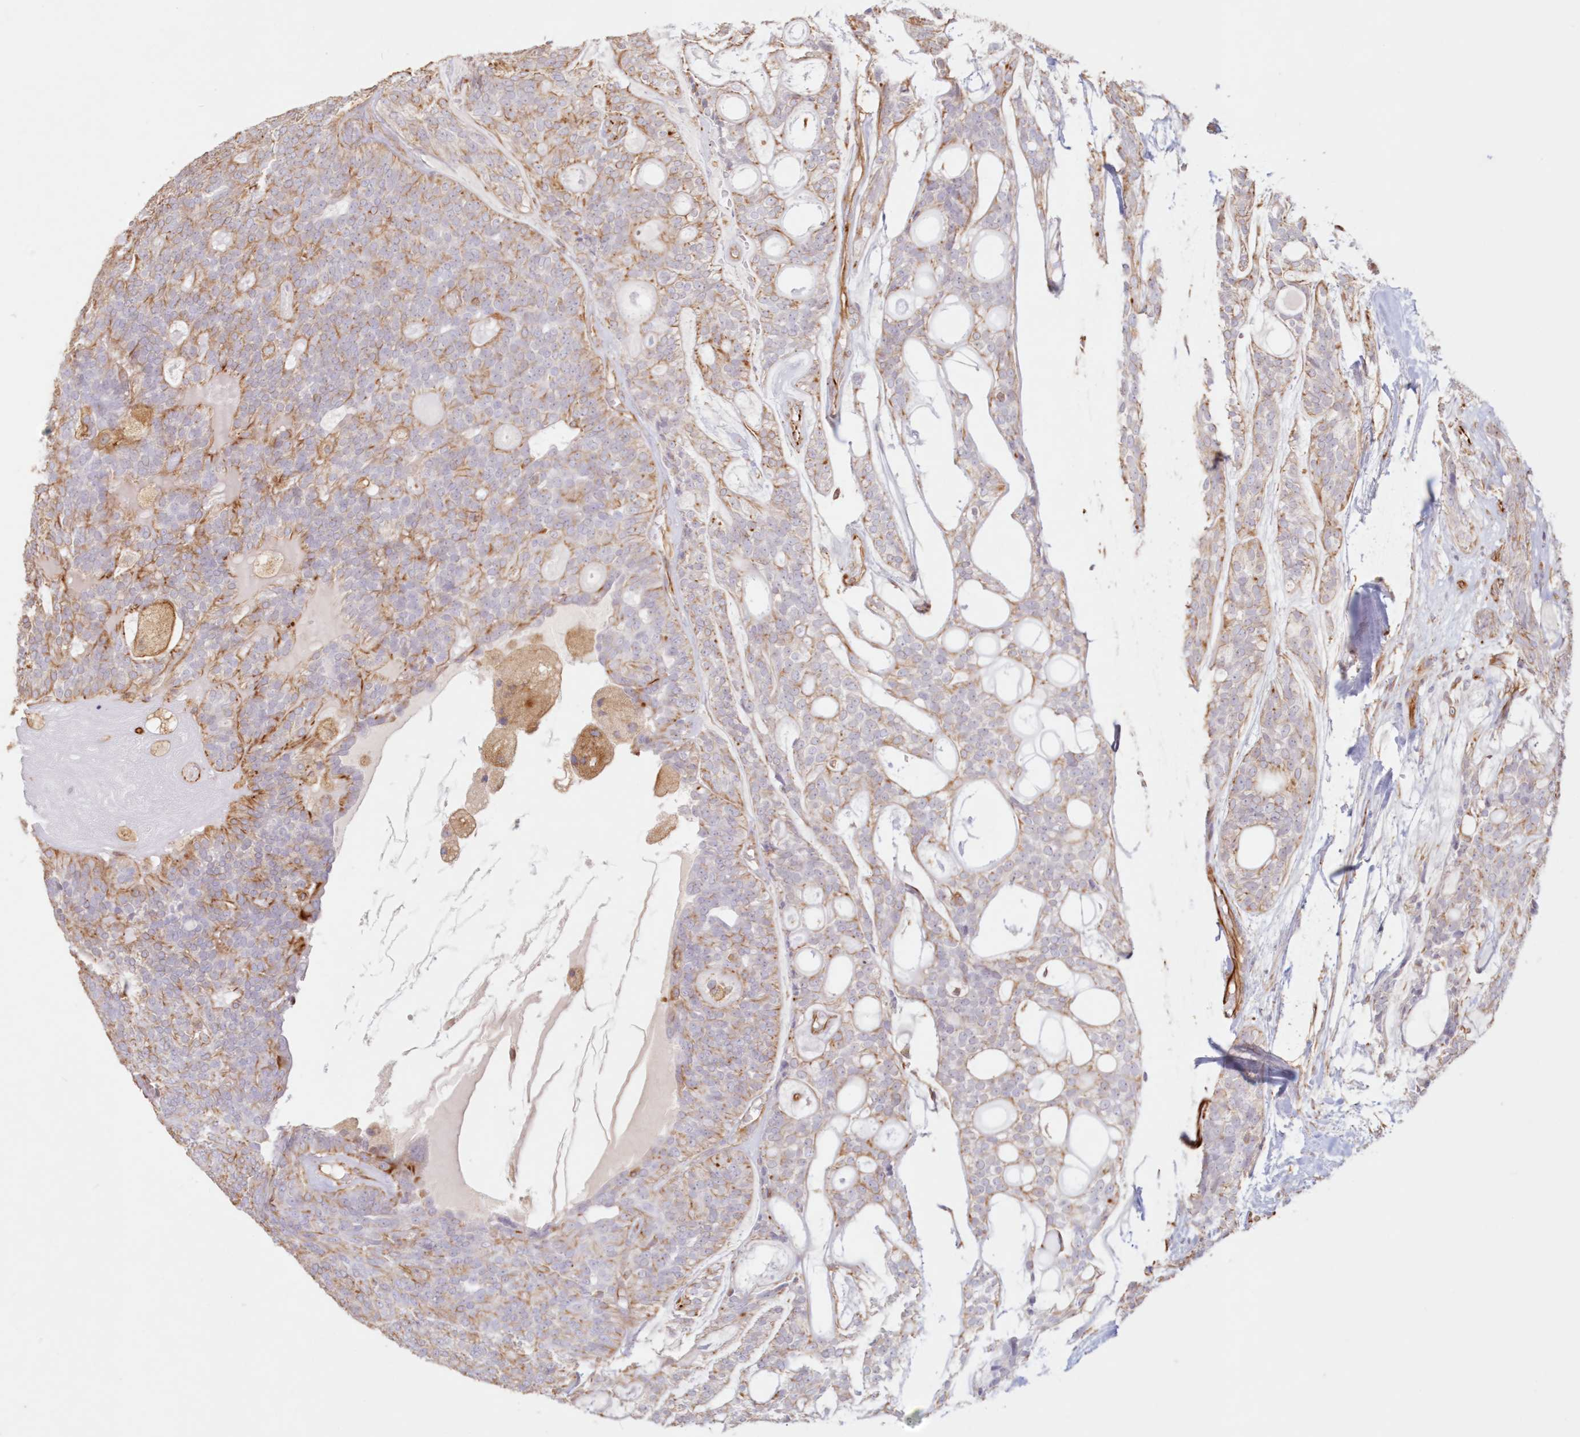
{"staining": {"intensity": "moderate", "quantity": "<25%", "location": "cytoplasmic/membranous"}, "tissue": "head and neck cancer", "cell_type": "Tumor cells", "image_type": "cancer", "snomed": [{"axis": "morphology", "description": "Adenocarcinoma, NOS"}, {"axis": "topography", "description": "Head-Neck"}], "caption": "An image of human head and neck cancer stained for a protein reveals moderate cytoplasmic/membranous brown staining in tumor cells.", "gene": "DMRTB1", "patient": {"sex": "male", "age": 66}}